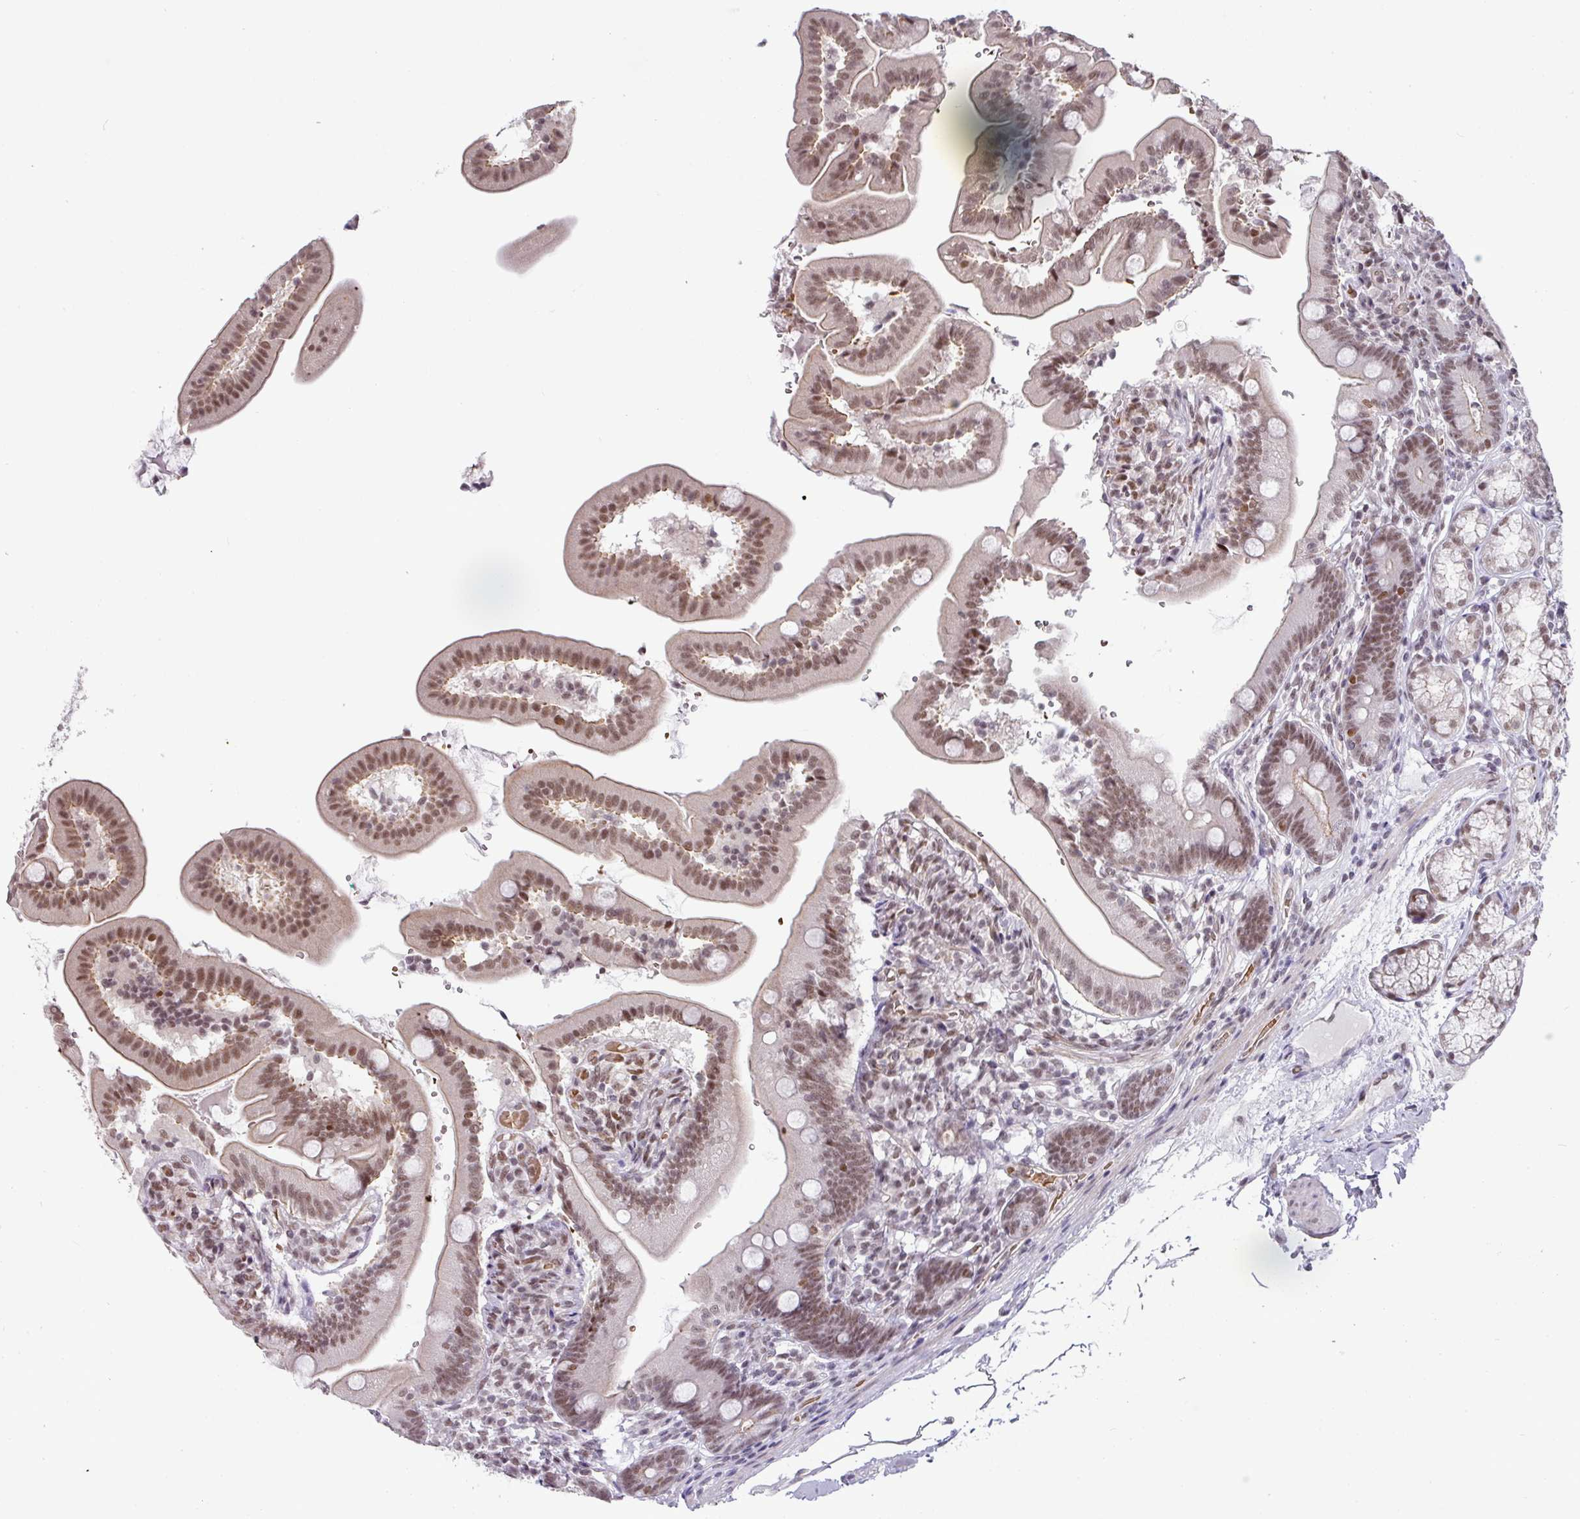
{"staining": {"intensity": "moderate", "quantity": ">75%", "location": "nuclear"}, "tissue": "duodenum", "cell_type": "Glandular cells", "image_type": "normal", "snomed": [{"axis": "morphology", "description": "Normal tissue, NOS"}, {"axis": "topography", "description": "Duodenum"}], "caption": "Immunohistochemical staining of normal human duodenum reveals moderate nuclear protein staining in about >75% of glandular cells.", "gene": "NCOA5", "patient": {"sex": "female", "age": 67}}